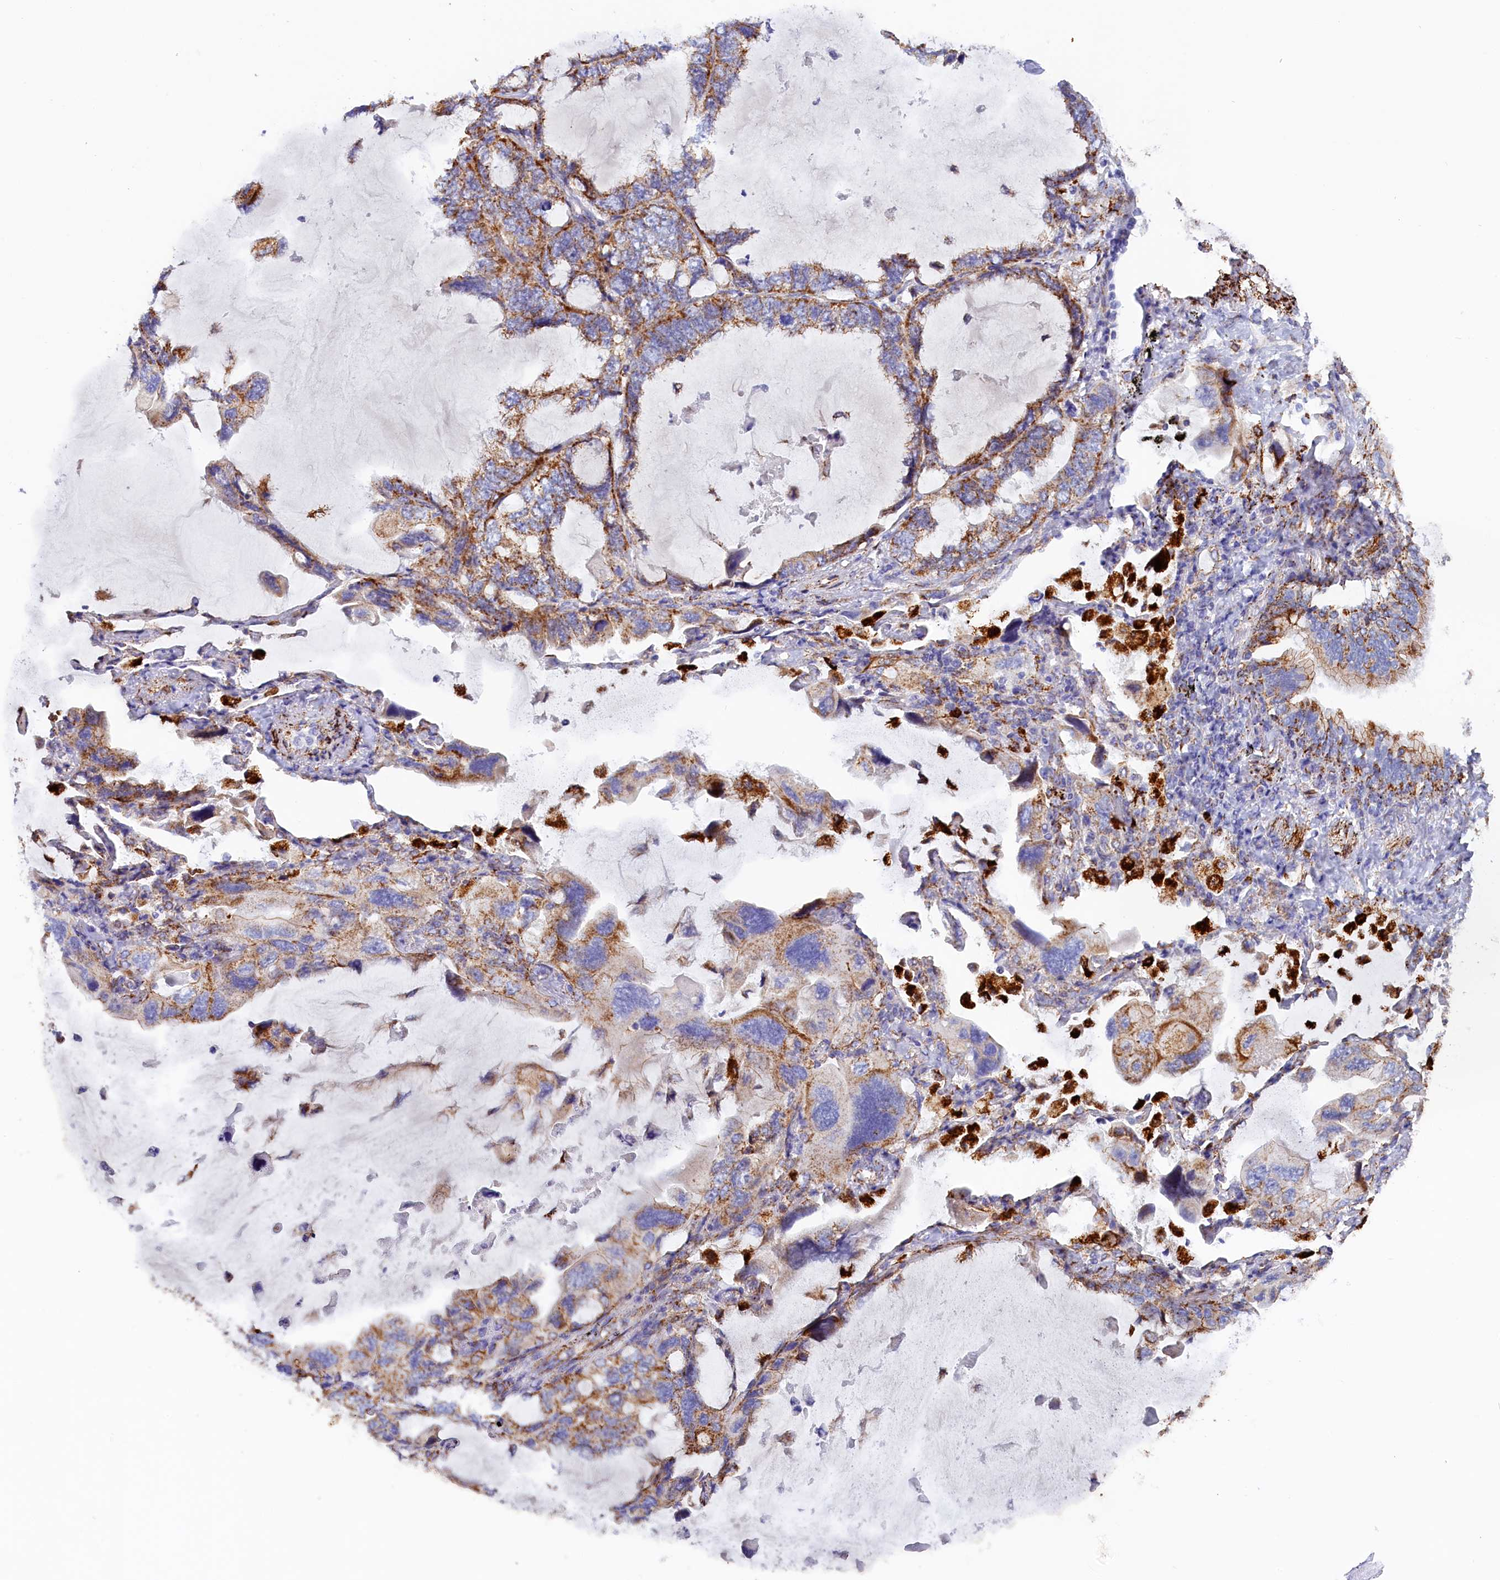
{"staining": {"intensity": "moderate", "quantity": ">75%", "location": "cytoplasmic/membranous"}, "tissue": "lung cancer", "cell_type": "Tumor cells", "image_type": "cancer", "snomed": [{"axis": "morphology", "description": "Squamous cell carcinoma, NOS"}, {"axis": "topography", "description": "Lung"}], "caption": "Tumor cells show medium levels of moderate cytoplasmic/membranous staining in about >75% of cells in human lung squamous cell carcinoma. The staining is performed using DAB brown chromogen to label protein expression. The nuclei are counter-stained blue using hematoxylin.", "gene": "AKTIP", "patient": {"sex": "female", "age": 73}}